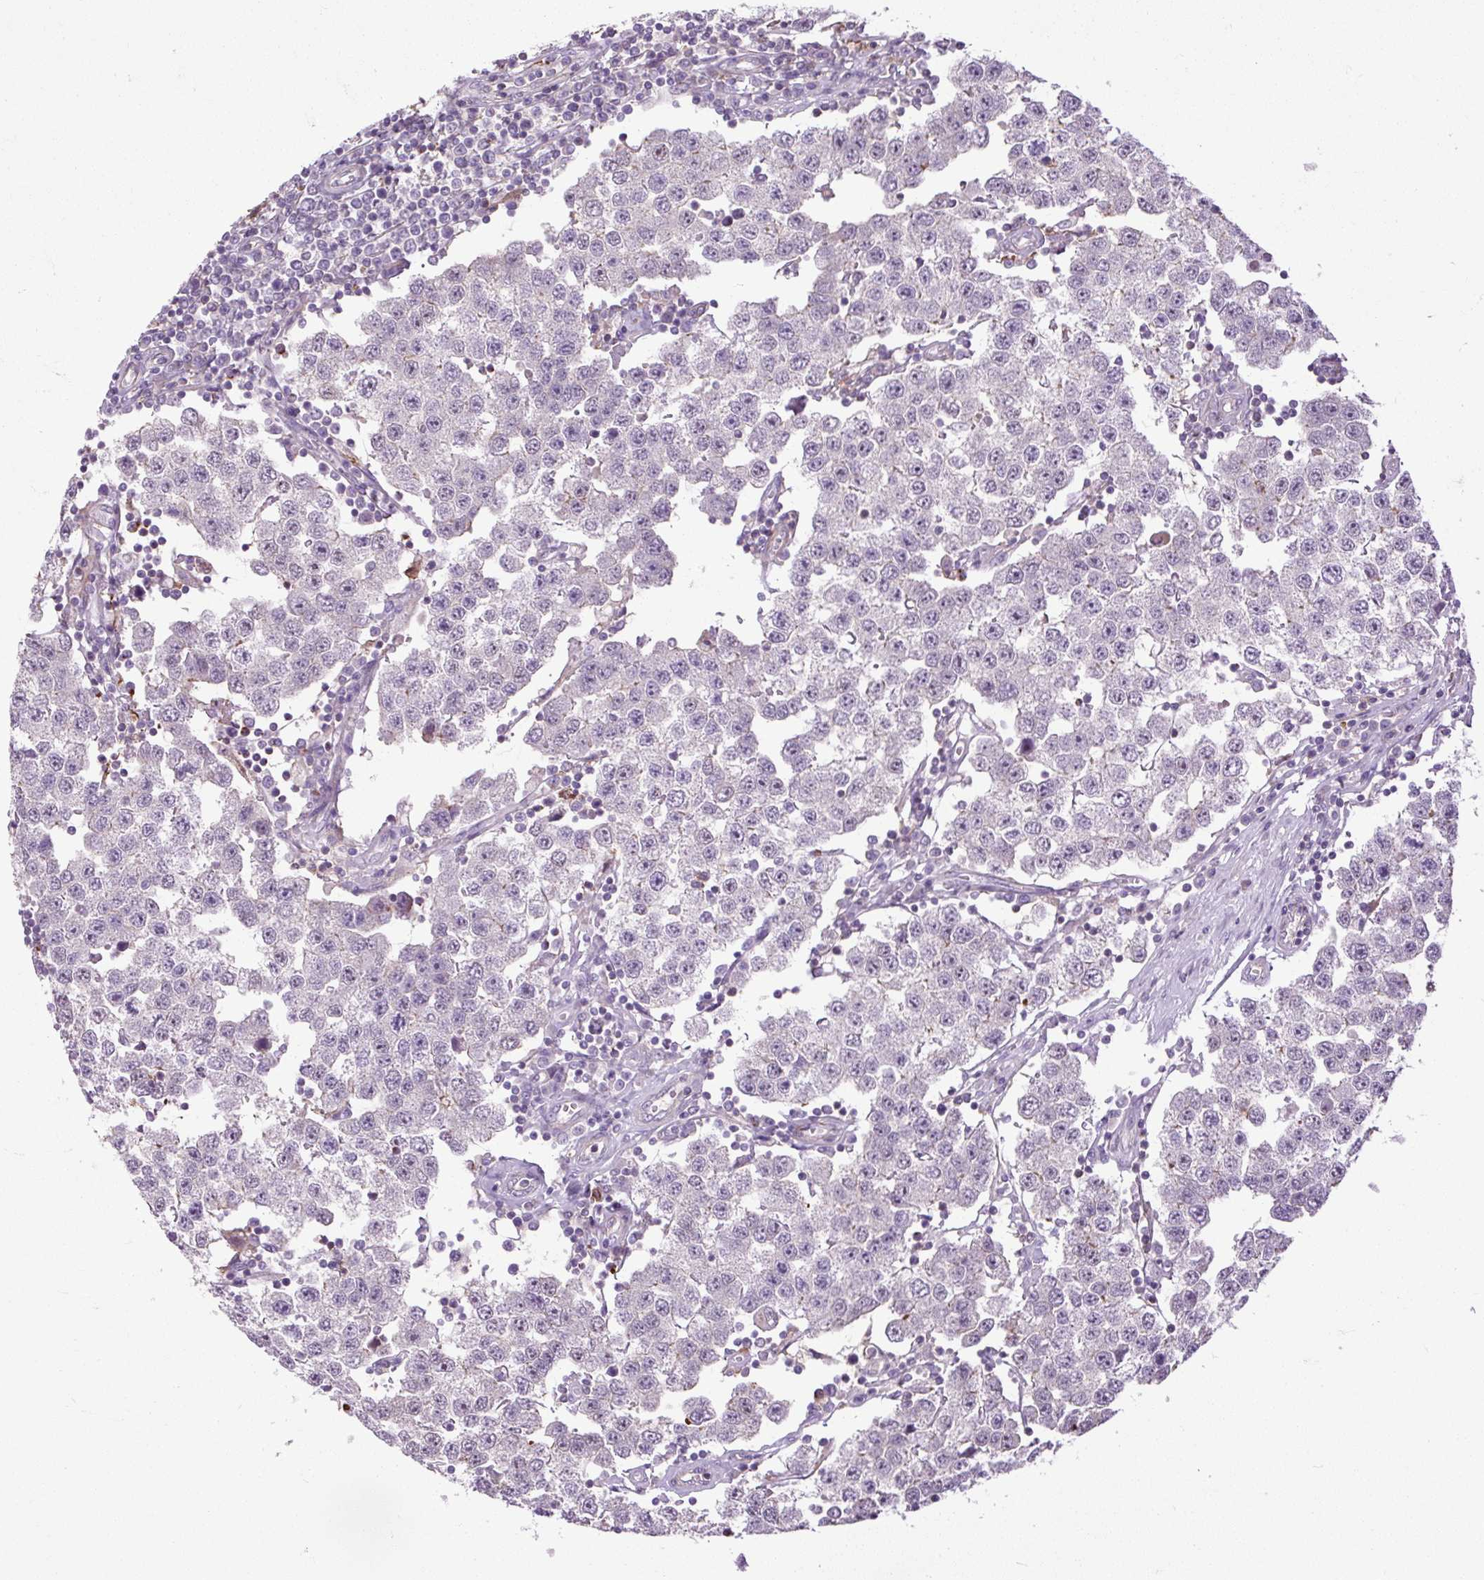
{"staining": {"intensity": "negative", "quantity": "none", "location": "none"}, "tissue": "testis cancer", "cell_type": "Tumor cells", "image_type": "cancer", "snomed": [{"axis": "morphology", "description": "Seminoma, NOS"}, {"axis": "topography", "description": "Testis"}], "caption": "Tumor cells show no significant staining in testis cancer (seminoma).", "gene": "ZNF197", "patient": {"sex": "male", "age": 34}}